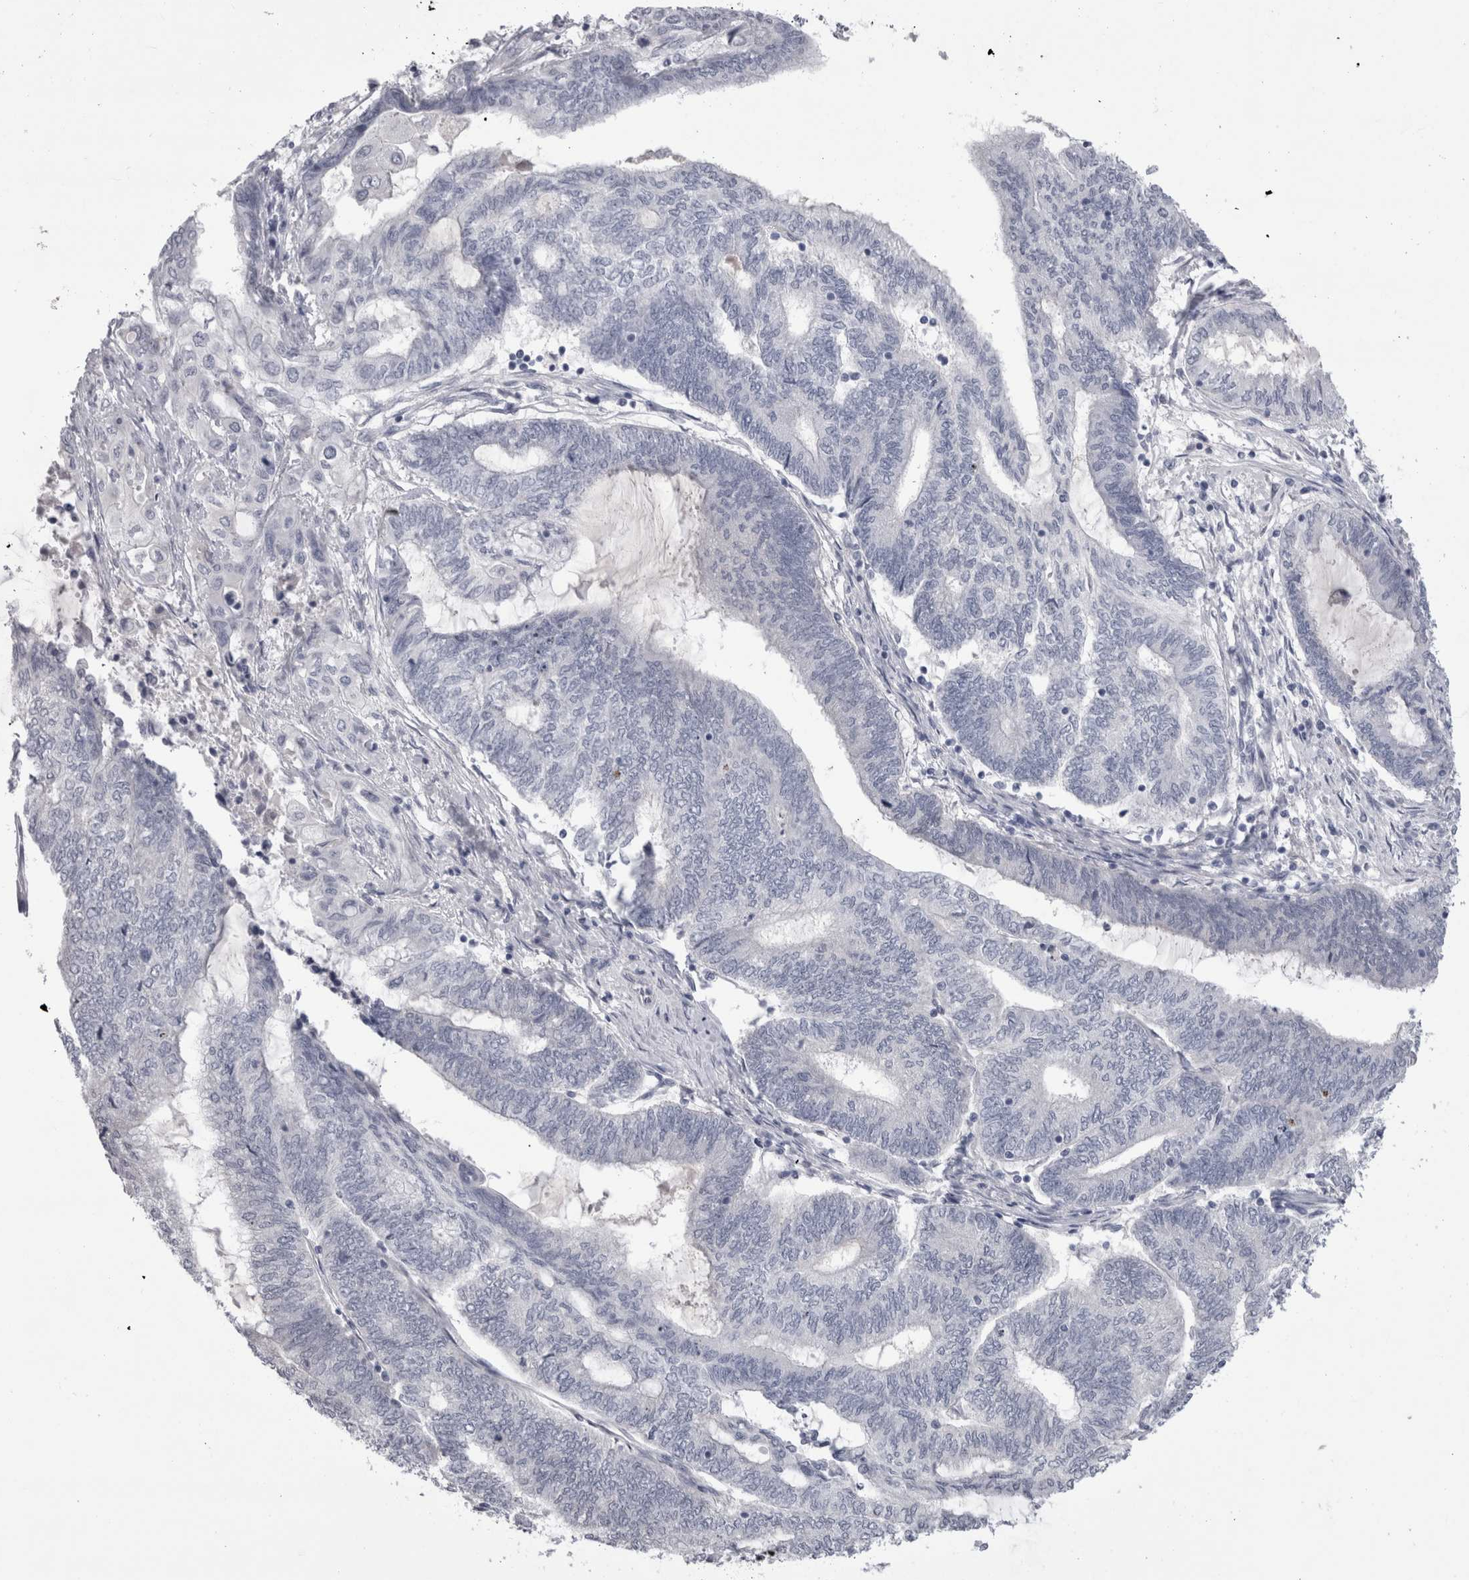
{"staining": {"intensity": "negative", "quantity": "none", "location": "none"}, "tissue": "endometrial cancer", "cell_type": "Tumor cells", "image_type": "cancer", "snomed": [{"axis": "morphology", "description": "Adenocarcinoma, NOS"}, {"axis": "topography", "description": "Uterus"}, {"axis": "topography", "description": "Endometrium"}], "caption": "DAB (3,3'-diaminobenzidine) immunohistochemical staining of endometrial cancer (adenocarcinoma) shows no significant expression in tumor cells.", "gene": "ADAM2", "patient": {"sex": "female", "age": 70}}